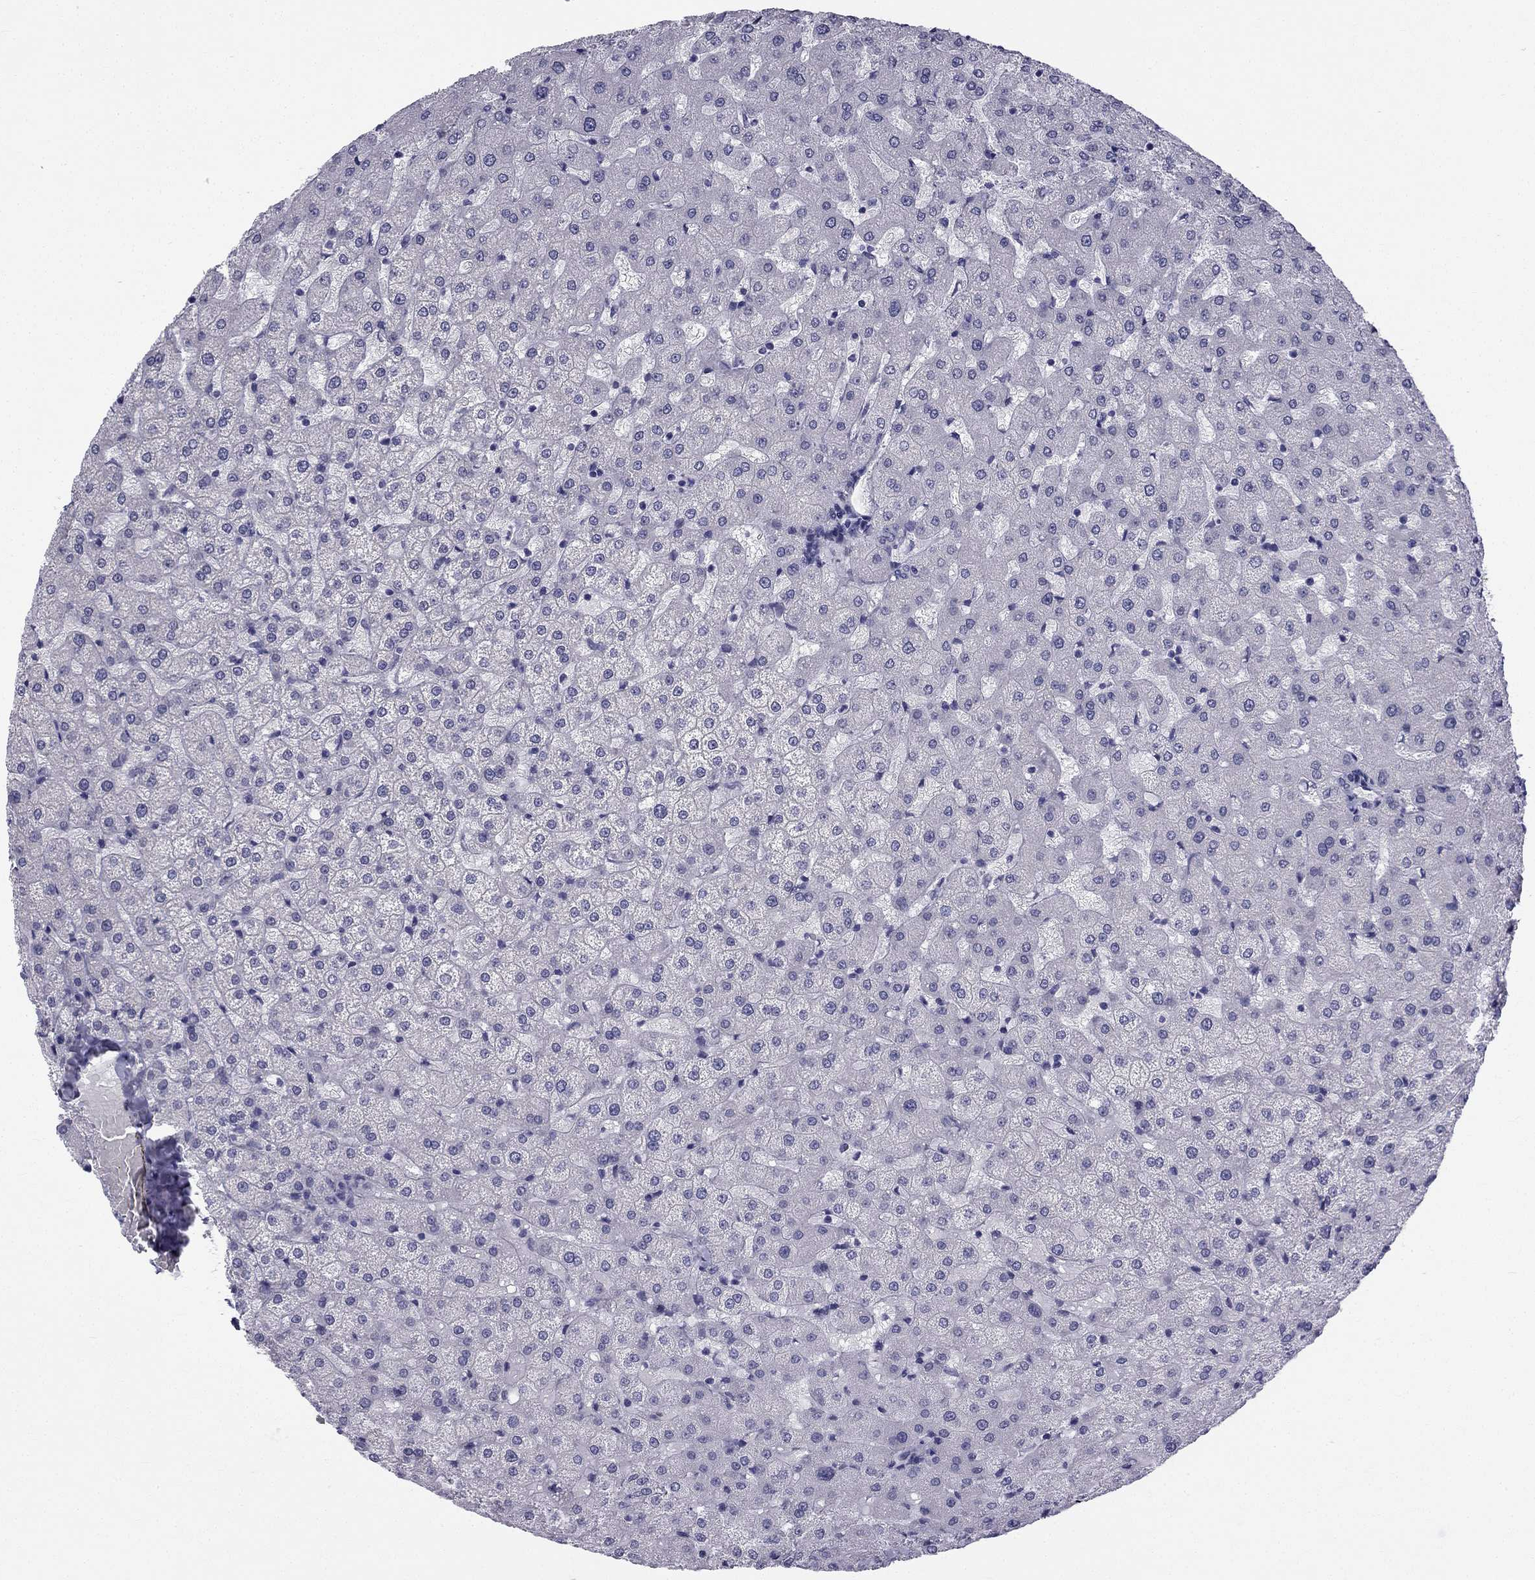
{"staining": {"intensity": "negative", "quantity": "none", "location": "none"}, "tissue": "liver", "cell_type": "Cholangiocytes", "image_type": "normal", "snomed": [{"axis": "morphology", "description": "Normal tissue, NOS"}, {"axis": "topography", "description": "Liver"}], "caption": "The immunohistochemistry photomicrograph has no significant positivity in cholangiocytes of liver.", "gene": "CCDC40", "patient": {"sex": "female", "age": 50}}